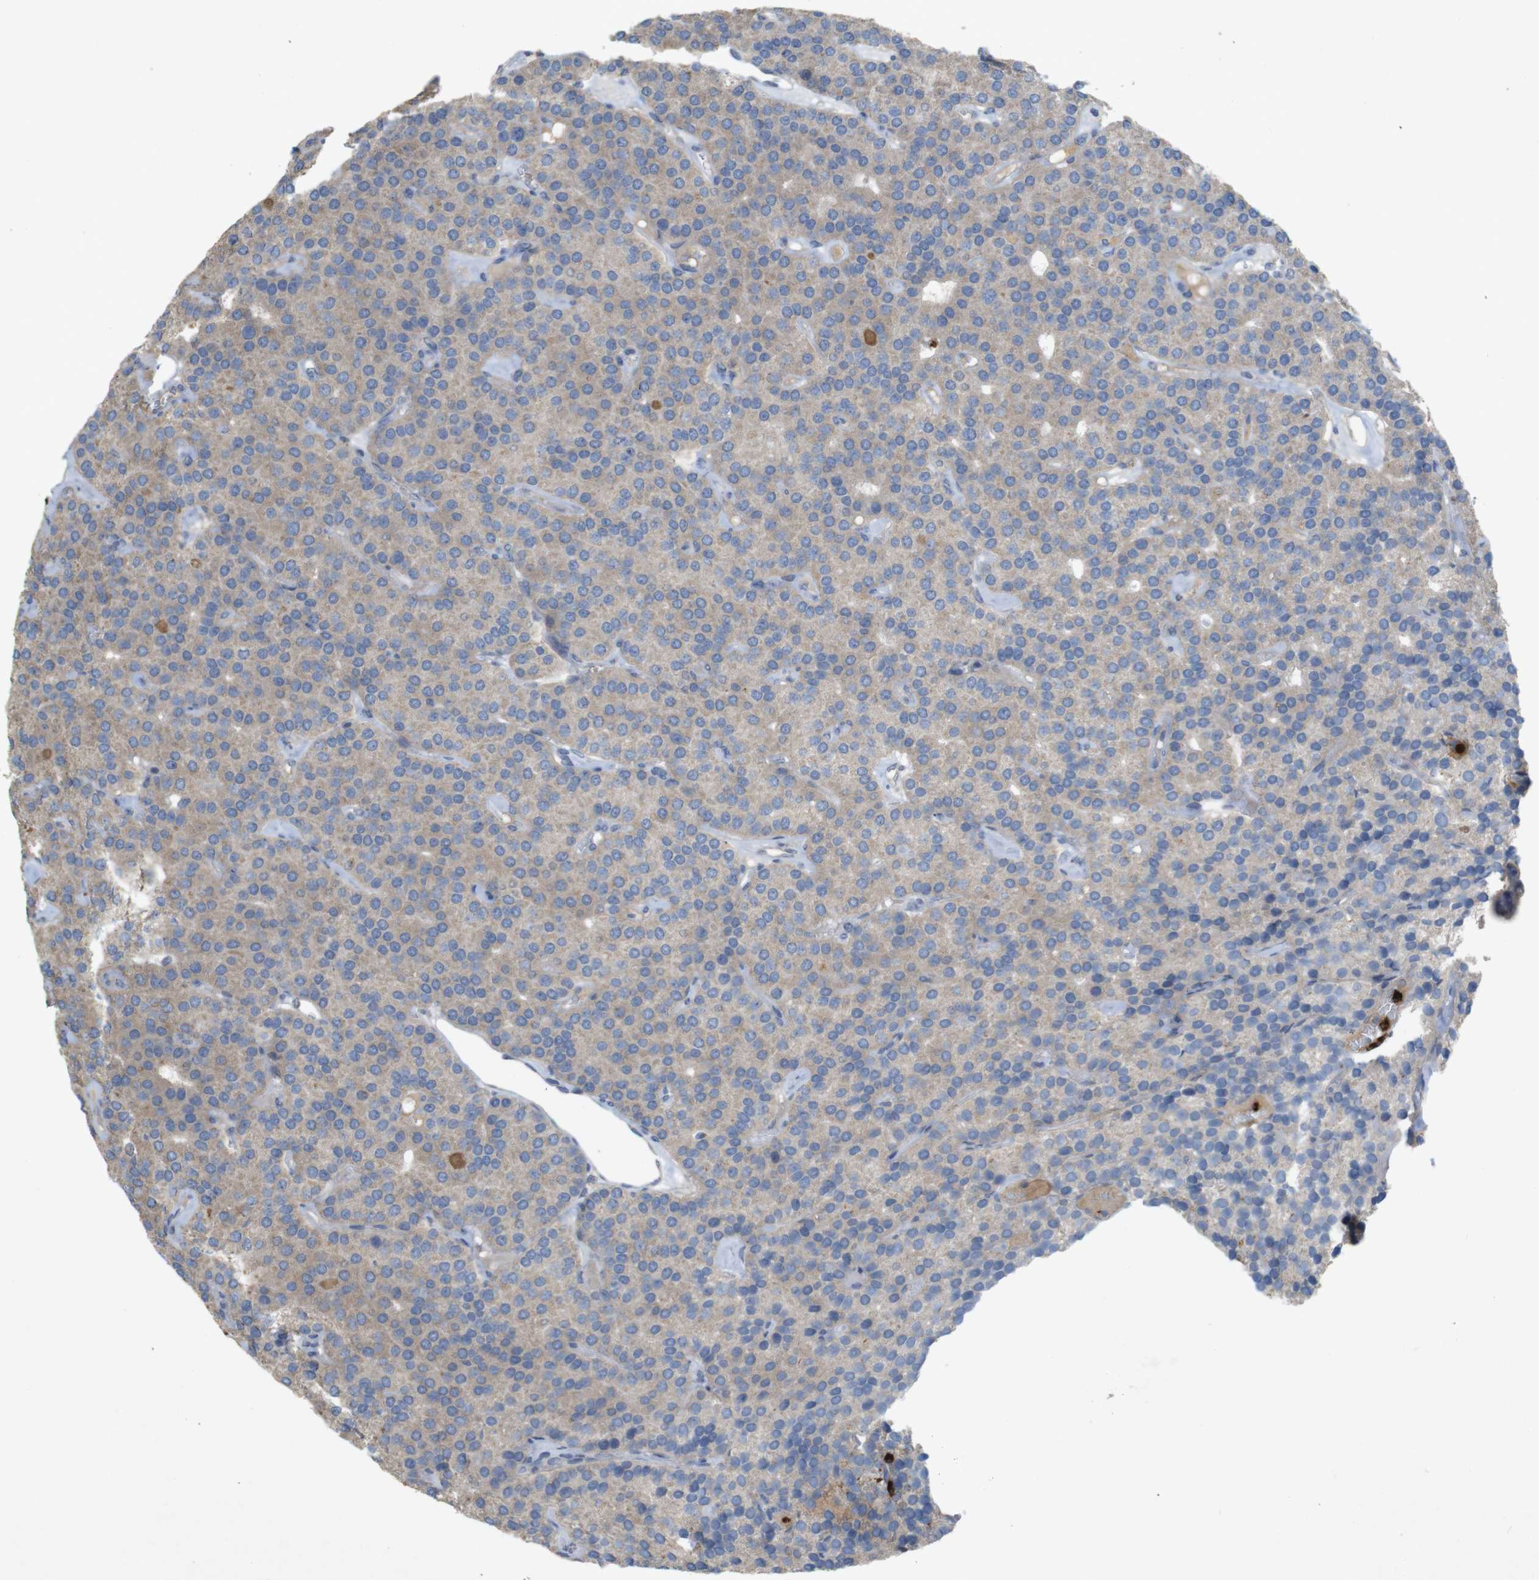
{"staining": {"intensity": "weak", "quantity": ">75%", "location": "cytoplasmic/membranous"}, "tissue": "parathyroid gland", "cell_type": "Glandular cells", "image_type": "normal", "snomed": [{"axis": "morphology", "description": "Normal tissue, NOS"}, {"axis": "morphology", "description": "Adenoma, NOS"}, {"axis": "topography", "description": "Parathyroid gland"}], "caption": "Protein expression analysis of unremarkable parathyroid gland exhibits weak cytoplasmic/membranous positivity in approximately >75% of glandular cells. (DAB IHC, brown staining for protein, blue staining for nuclei).", "gene": "TSPAN14", "patient": {"sex": "female", "age": 86}}